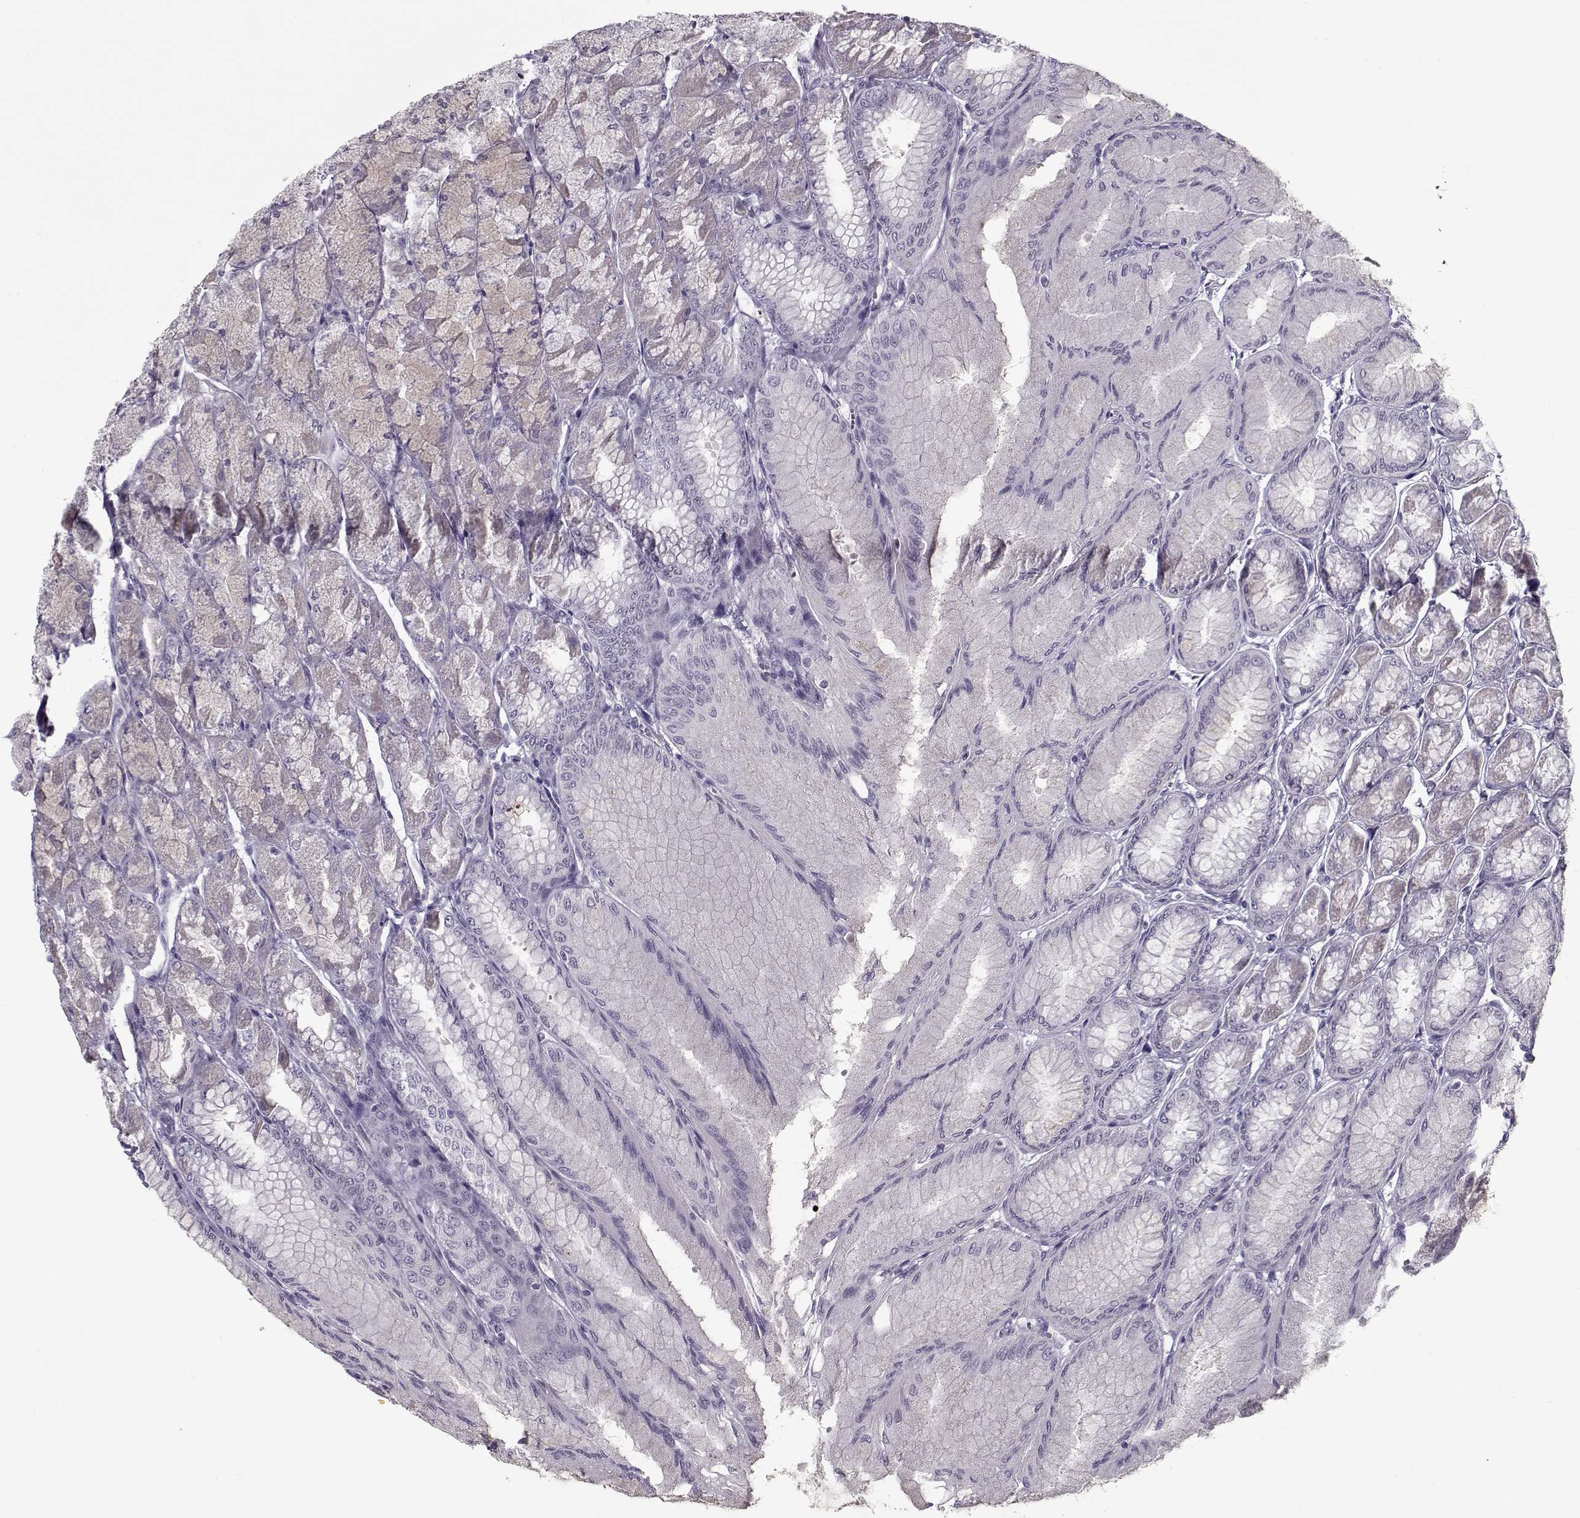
{"staining": {"intensity": "negative", "quantity": "none", "location": "none"}, "tissue": "stomach", "cell_type": "Glandular cells", "image_type": "normal", "snomed": [{"axis": "morphology", "description": "Normal tissue, NOS"}, {"axis": "topography", "description": "Stomach, upper"}], "caption": "IHC micrograph of unremarkable human stomach stained for a protein (brown), which shows no positivity in glandular cells.", "gene": "RNF32", "patient": {"sex": "male", "age": 60}}